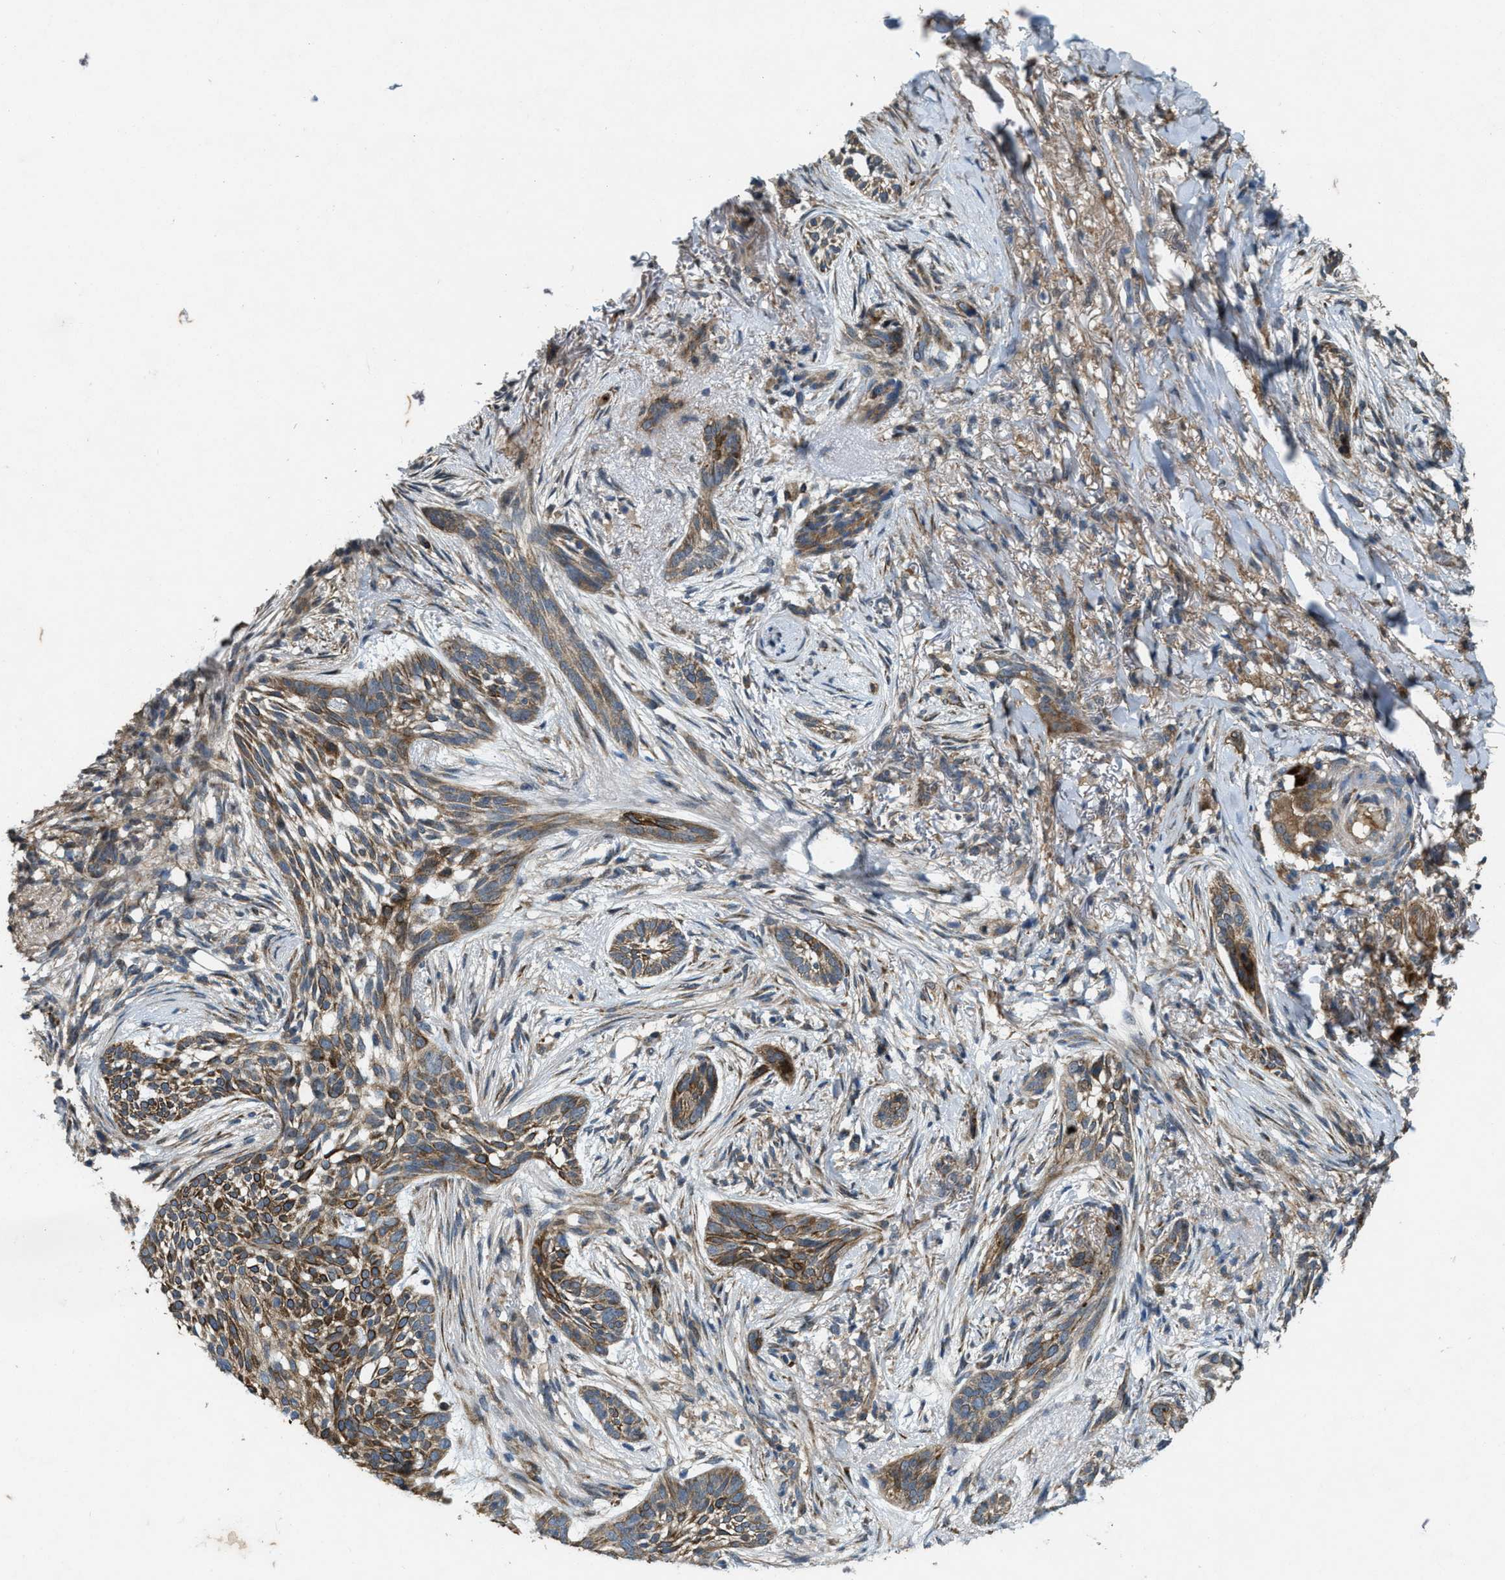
{"staining": {"intensity": "moderate", "quantity": ">75%", "location": "cytoplasmic/membranous"}, "tissue": "skin cancer", "cell_type": "Tumor cells", "image_type": "cancer", "snomed": [{"axis": "morphology", "description": "Basal cell carcinoma"}, {"axis": "topography", "description": "Skin"}], "caption": "Immunohistochemical staining of basal cell carcinoma (skin) exhibits moderate cytoplasmic/membranous protein expression in approximately >75% of tumor cells. (IHC, brightfield microscopy, high magnification).", "gene": "LRRC72", "patient": {"sex": "female", "age": 88}}